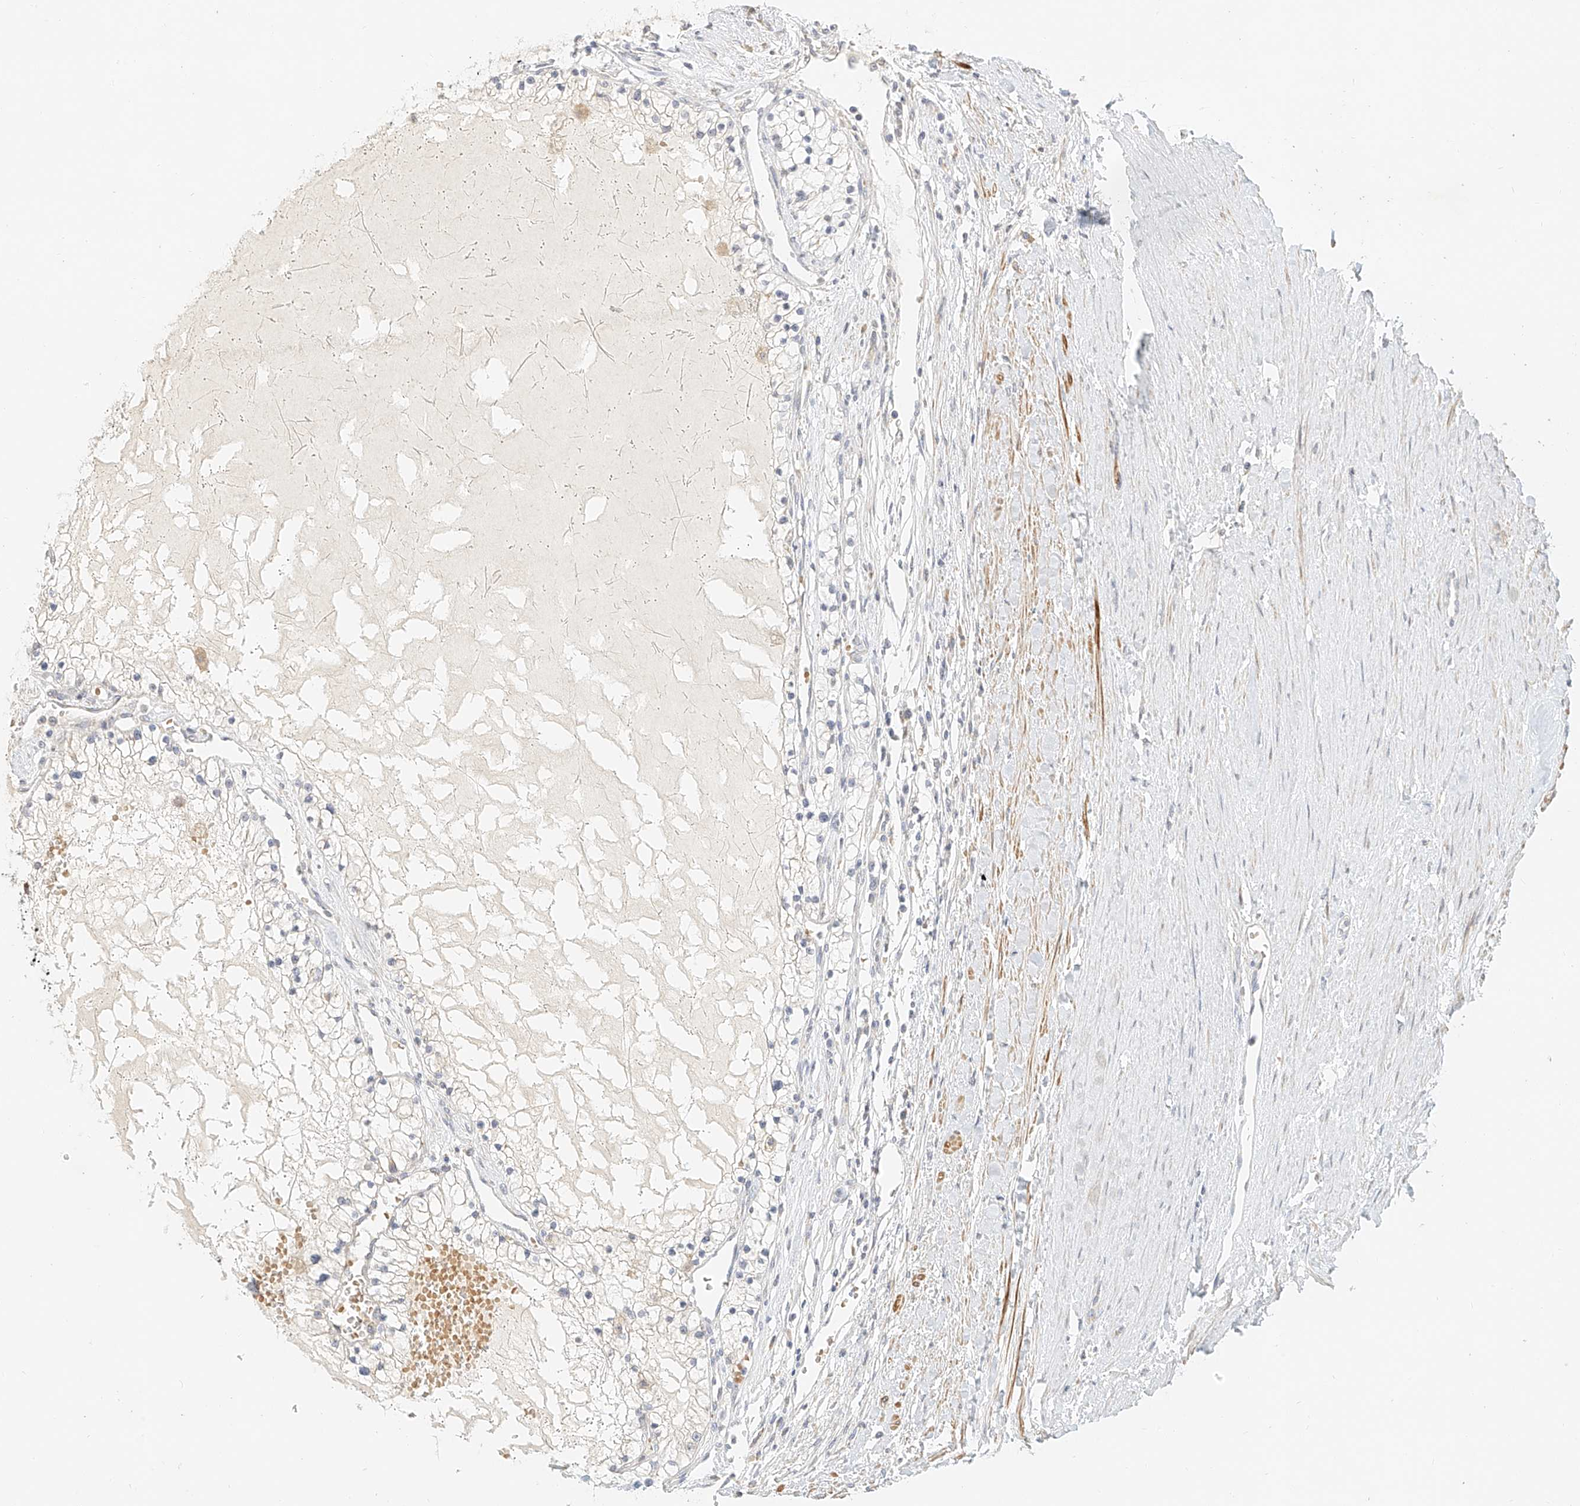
{"staining": {"intensity": "negative", "quantity": "none", "location": "none"}, "tissue": "renal cancer", "cell_type": "Tumor cells", "image_type": "cancer", "snomed": [{"axis": "morphology", "description": "Normal tissue, NOS"}, {"axis": "morphology", "description": "Adenocarcinoma, NOS"}, {"axis": "topography", "description": "Kidney"}], "caption": "An immunohistochemistry (IHC) histopathology image of renal cancer is shown. There is no staining in tumor cells of renal cancer. (Brightfield microscopy of DAB immunohistochemistry (IHC) at high magnification).", "gene": "CXorf58", "patient": {"sex": "male", "age": 68}}